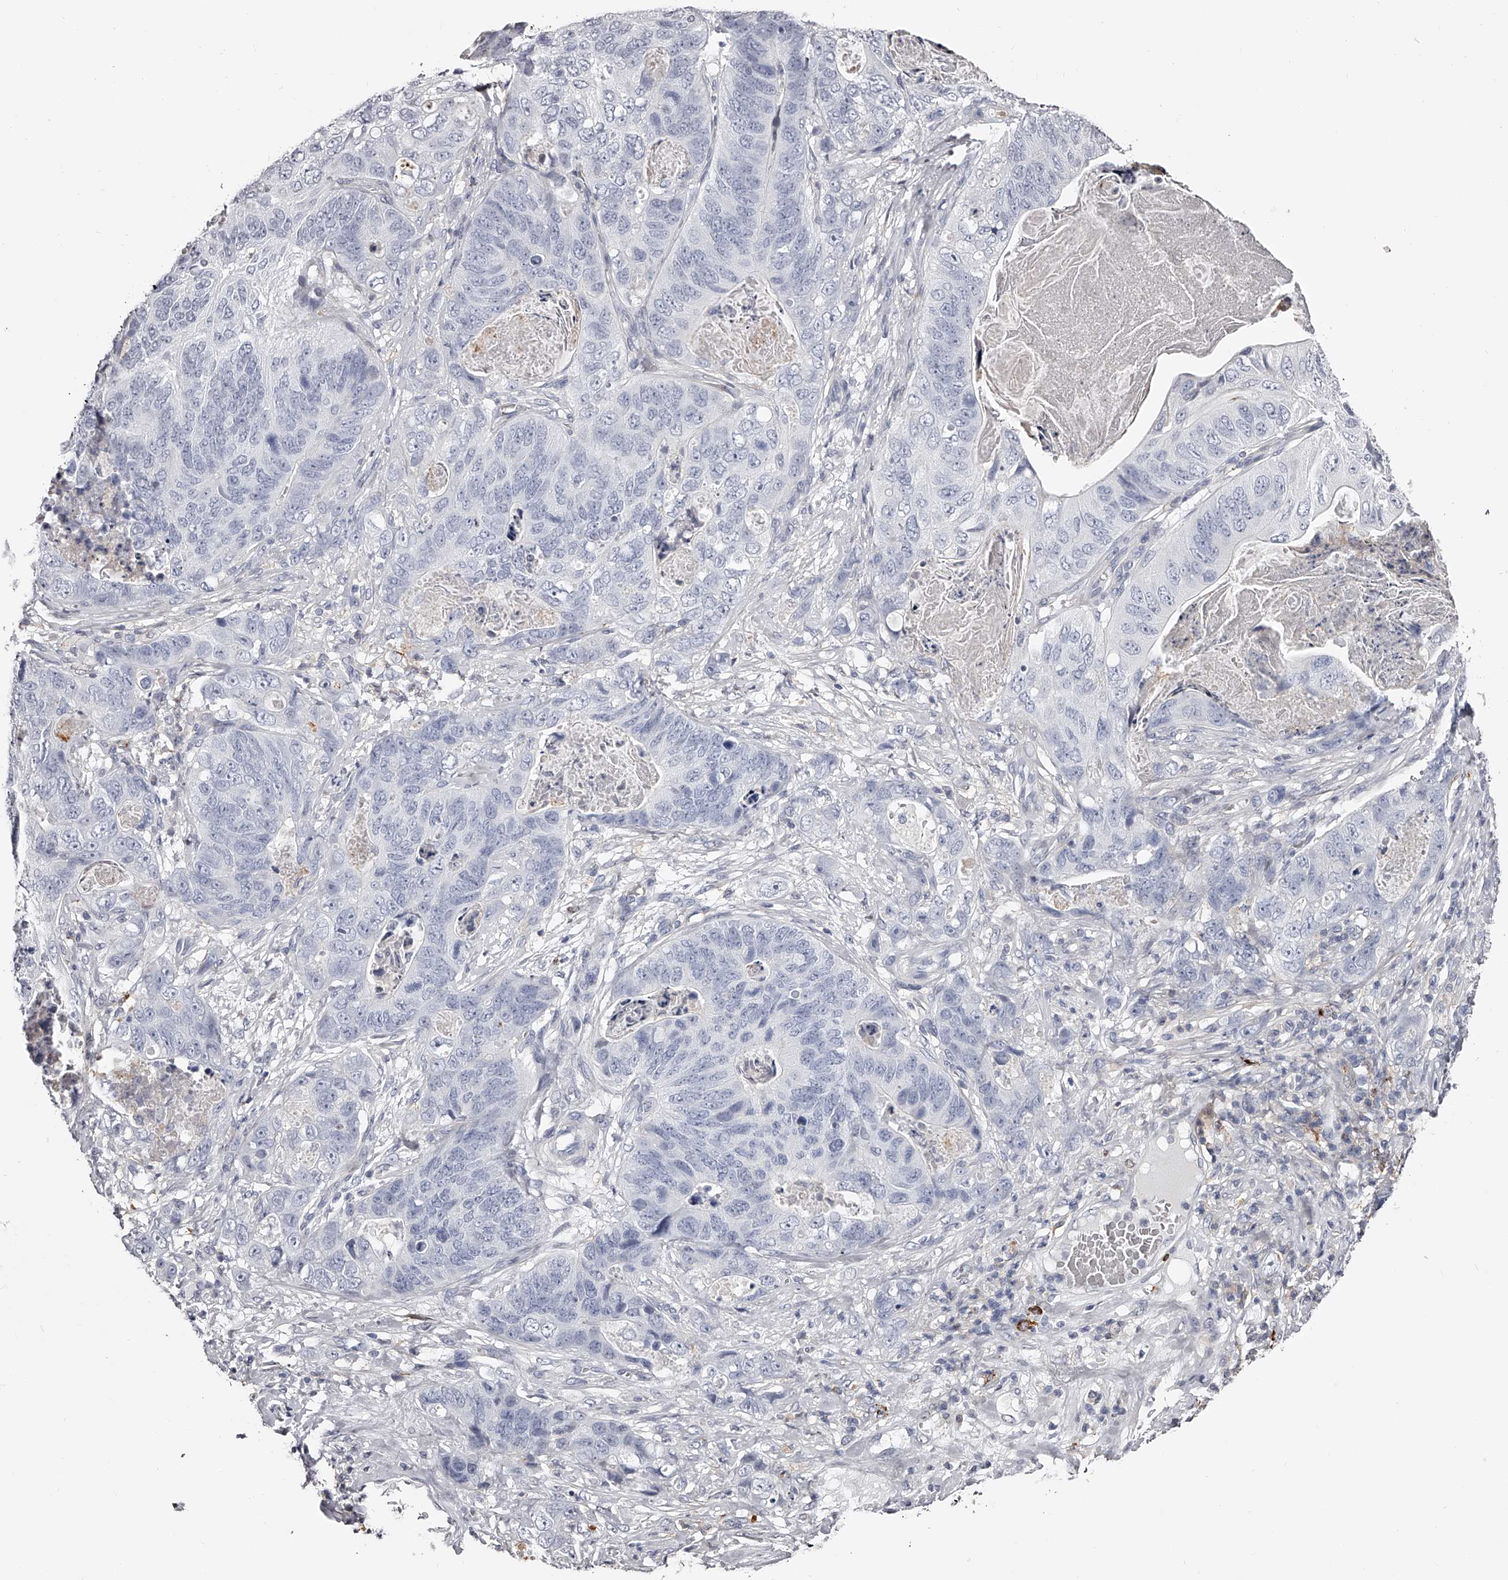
{"staining": {"intensity": "negative", "quantity": "none", "location": "none"}, "tissue": "stomach cancer", "cell_type": "Tumor cells", "image_type": "cancer", "snomed": [{"axis": "morphology", "description": "Normal tissue, NOS"}, {"axis": "morphology", "description": "Adenocarcinoma, NOS"}, {"axis": "topography", "description": "Stomach"}], "caption": "Immunohistochemistry photomicrograph of human stomach adenocarcinoma stained for a protein (brown), which reveals no expression in tumor cells.", "gene": "PACSIN1", "patient": {"sex": "female", "age": 89}}